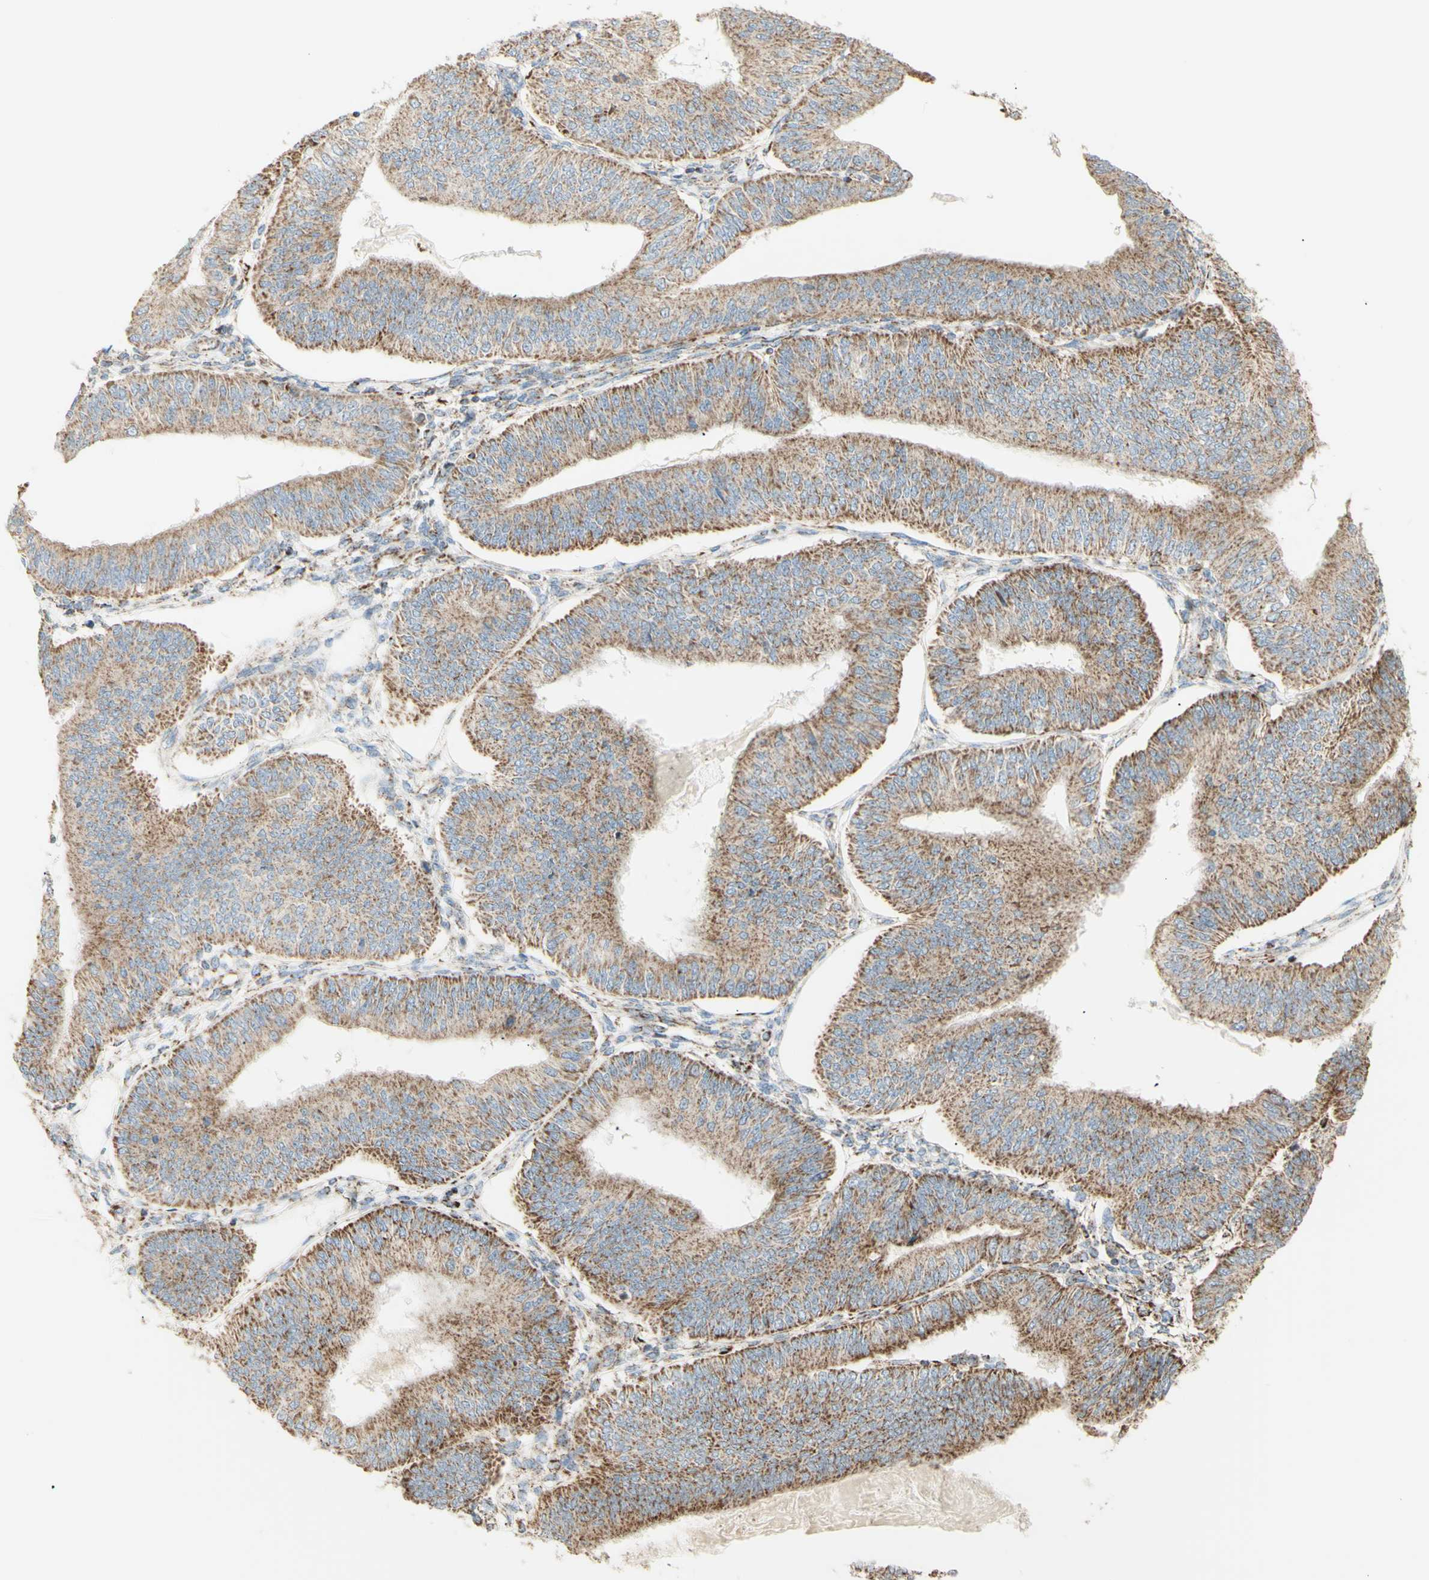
{"staining": {"intensity": "moderate", "quantity": ">75%", "location": "cytoplasmic/membranous"}, "tissue": "endometrial cancer", "cell_type": "Tumor cells", "image_type": "cancer", "snomed": [{"axis": "morphology", "description": "Adenocarcinoma, NOS"}, {"axis": "topography", "description": "Endometrium"}], "caption": "The image demonstrates immunohistochemical staining of endometrial adenocarcinoma. There is moderate cytoplasmic/membranous expression is identified in about >75% of tumor cells.", "gene": "LETM1", "patient": {"sex": "female", "age": 58}}